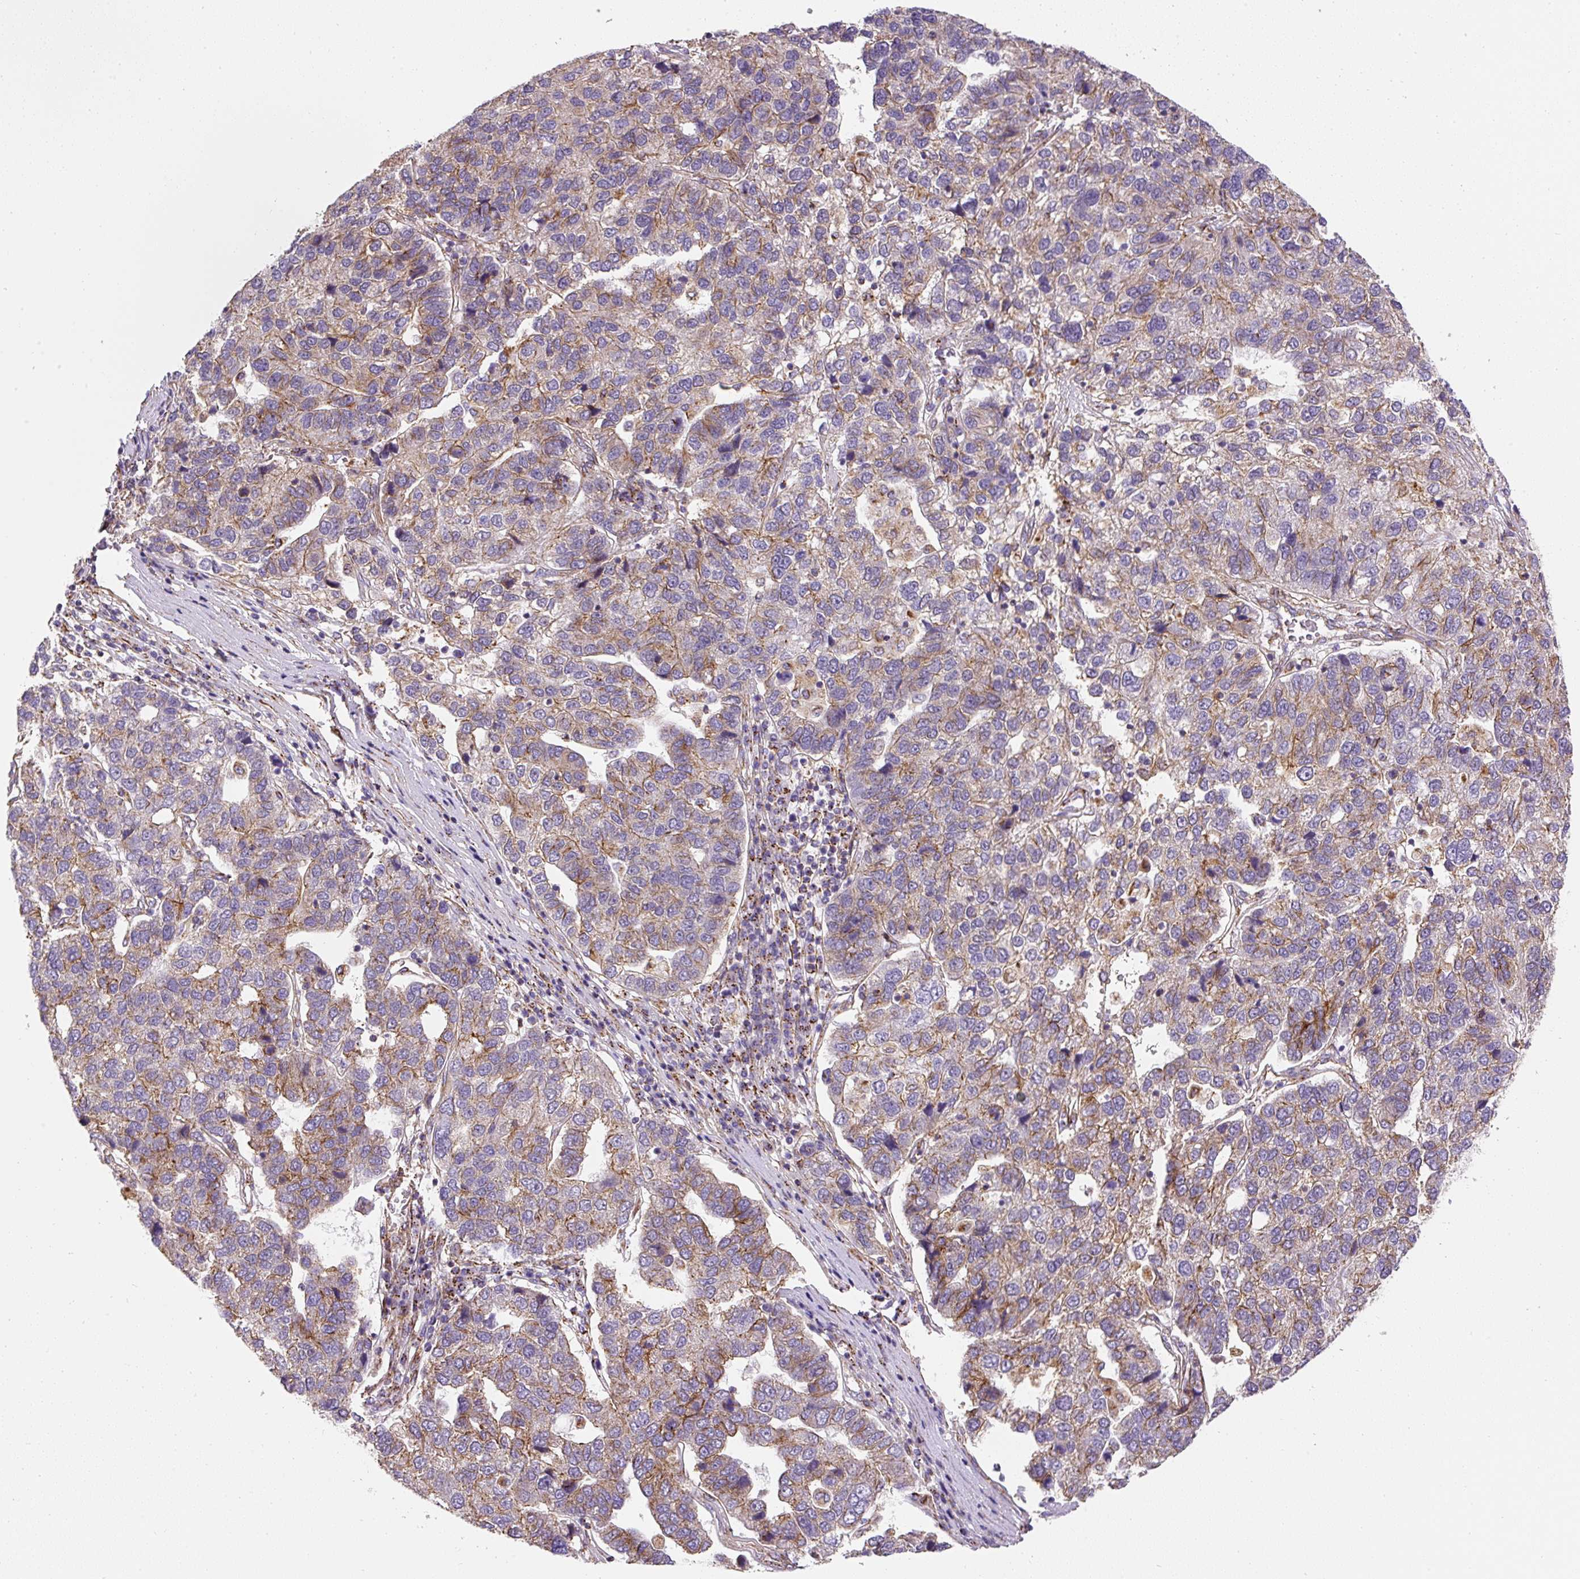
{"staining": {"intensity": "moderate", "quantity": "25%-75%", "location": "cytoplasmic/membranous"}, "tissue": "pancreatic cancer", "cell_type": "Tumor cells", "image_type": "cancer", "snomed": [{"axis": "morphology", "description": "Adenocarcinoma, NOS"}, {"axis": "topography", "description": "Pancreas"}], "caption": "A high-resolution image shows immunohistochemistry (IHC) staining of pancreatic cancer, which shows moderate cytoplasmic/membranous staining in about 25%-75% of tumor cells.", "gene": "RNF170", "patient": {"sex": "female", "age": 61}}